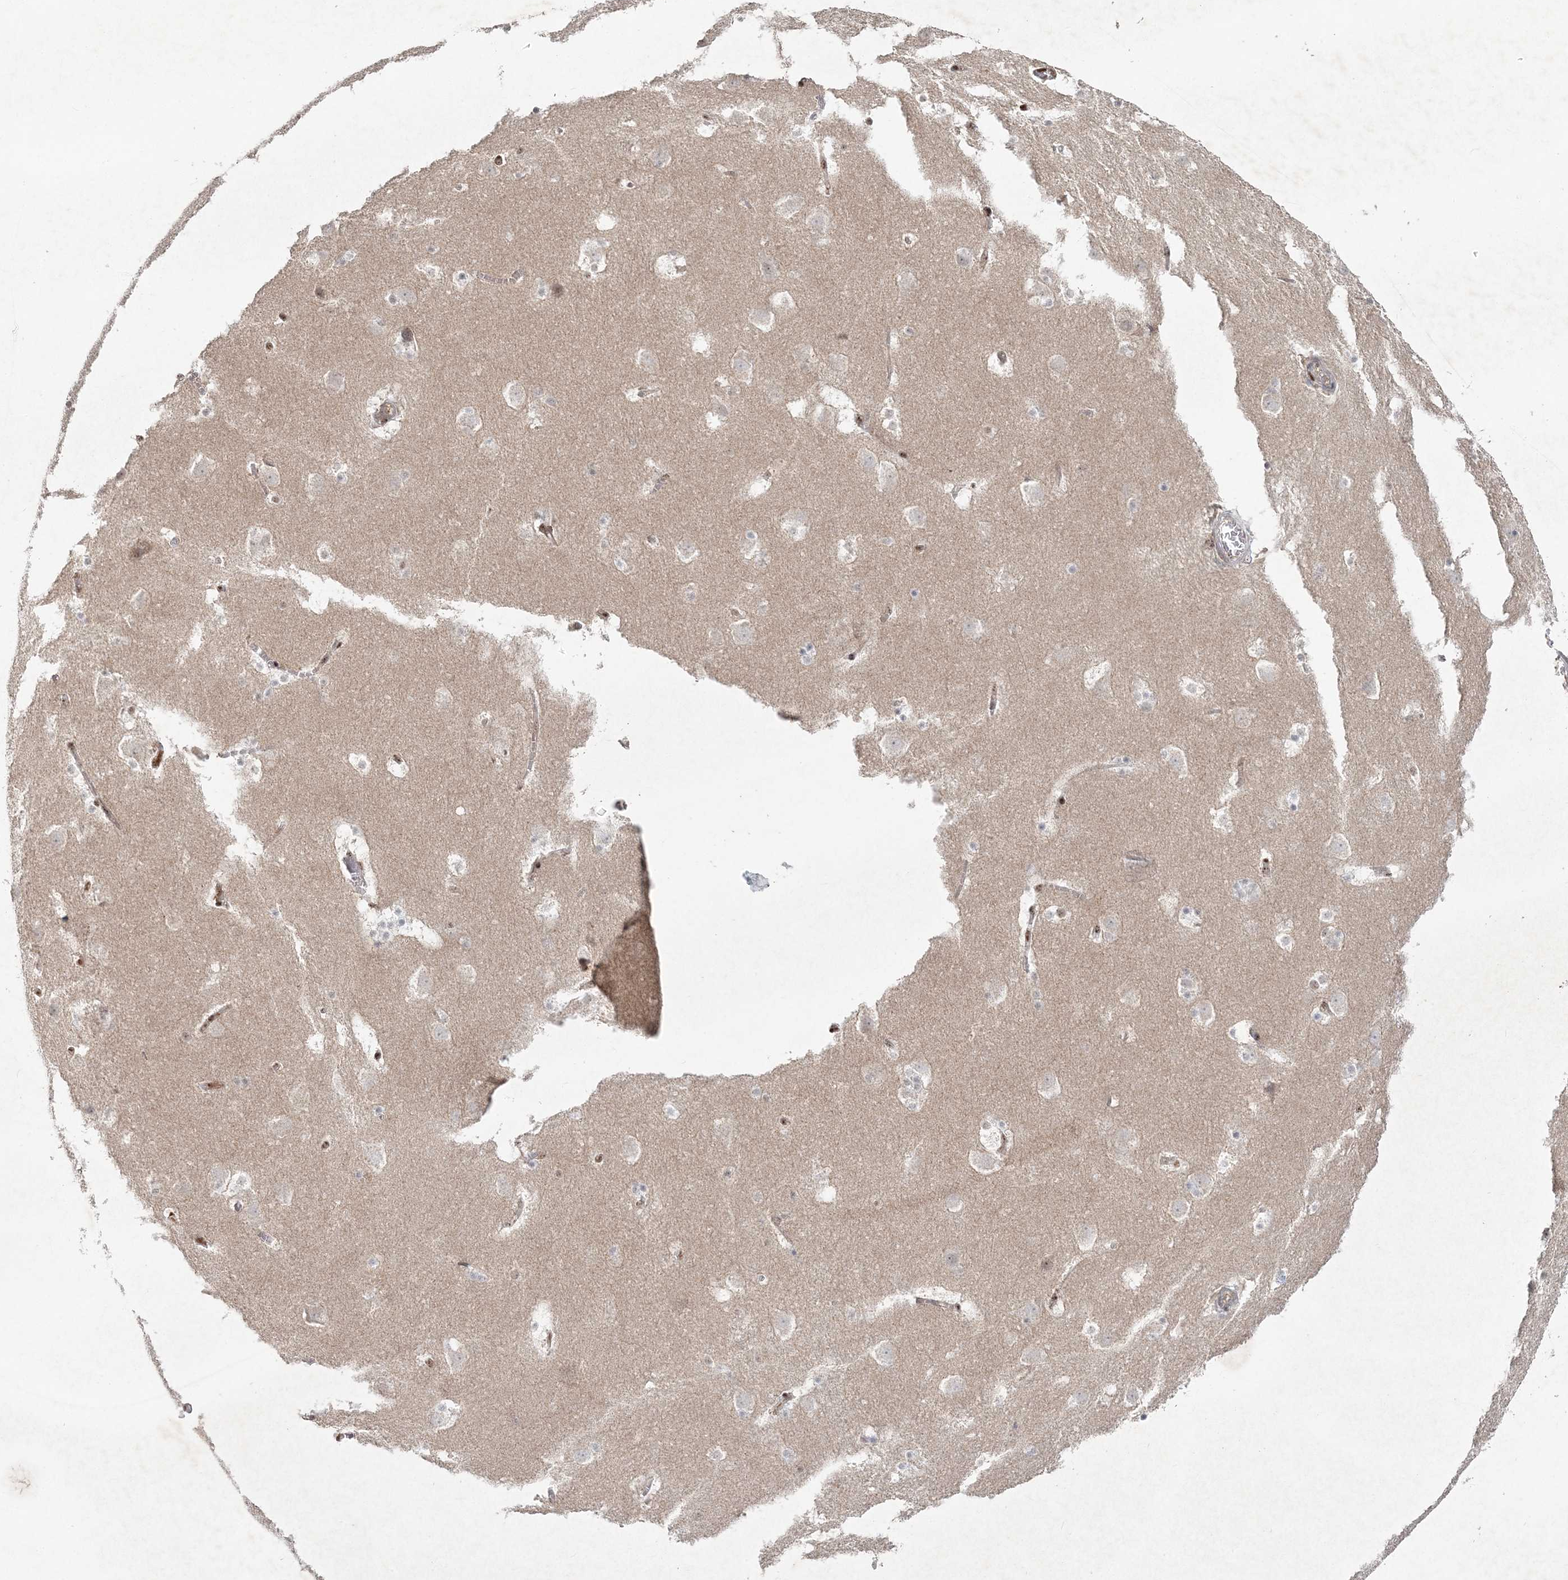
{"staining": {"intensity": "negative", "quantity": "none", "location": "none"}, "tissue": "caudate", "cell_type": "Glial cells", "image_type": "normal", "snomed": [{"axis": "morphology", "description": "Normal tissue, NOS"}, {"axis": "topography", "description": "Lateral ventricle wall"}], "caption": "Protein analysis of unremarkable caudate exhibits no significant staining in glial cells.", "gene": "GIN1", "patient": {"sex": "male", "age": 45}}